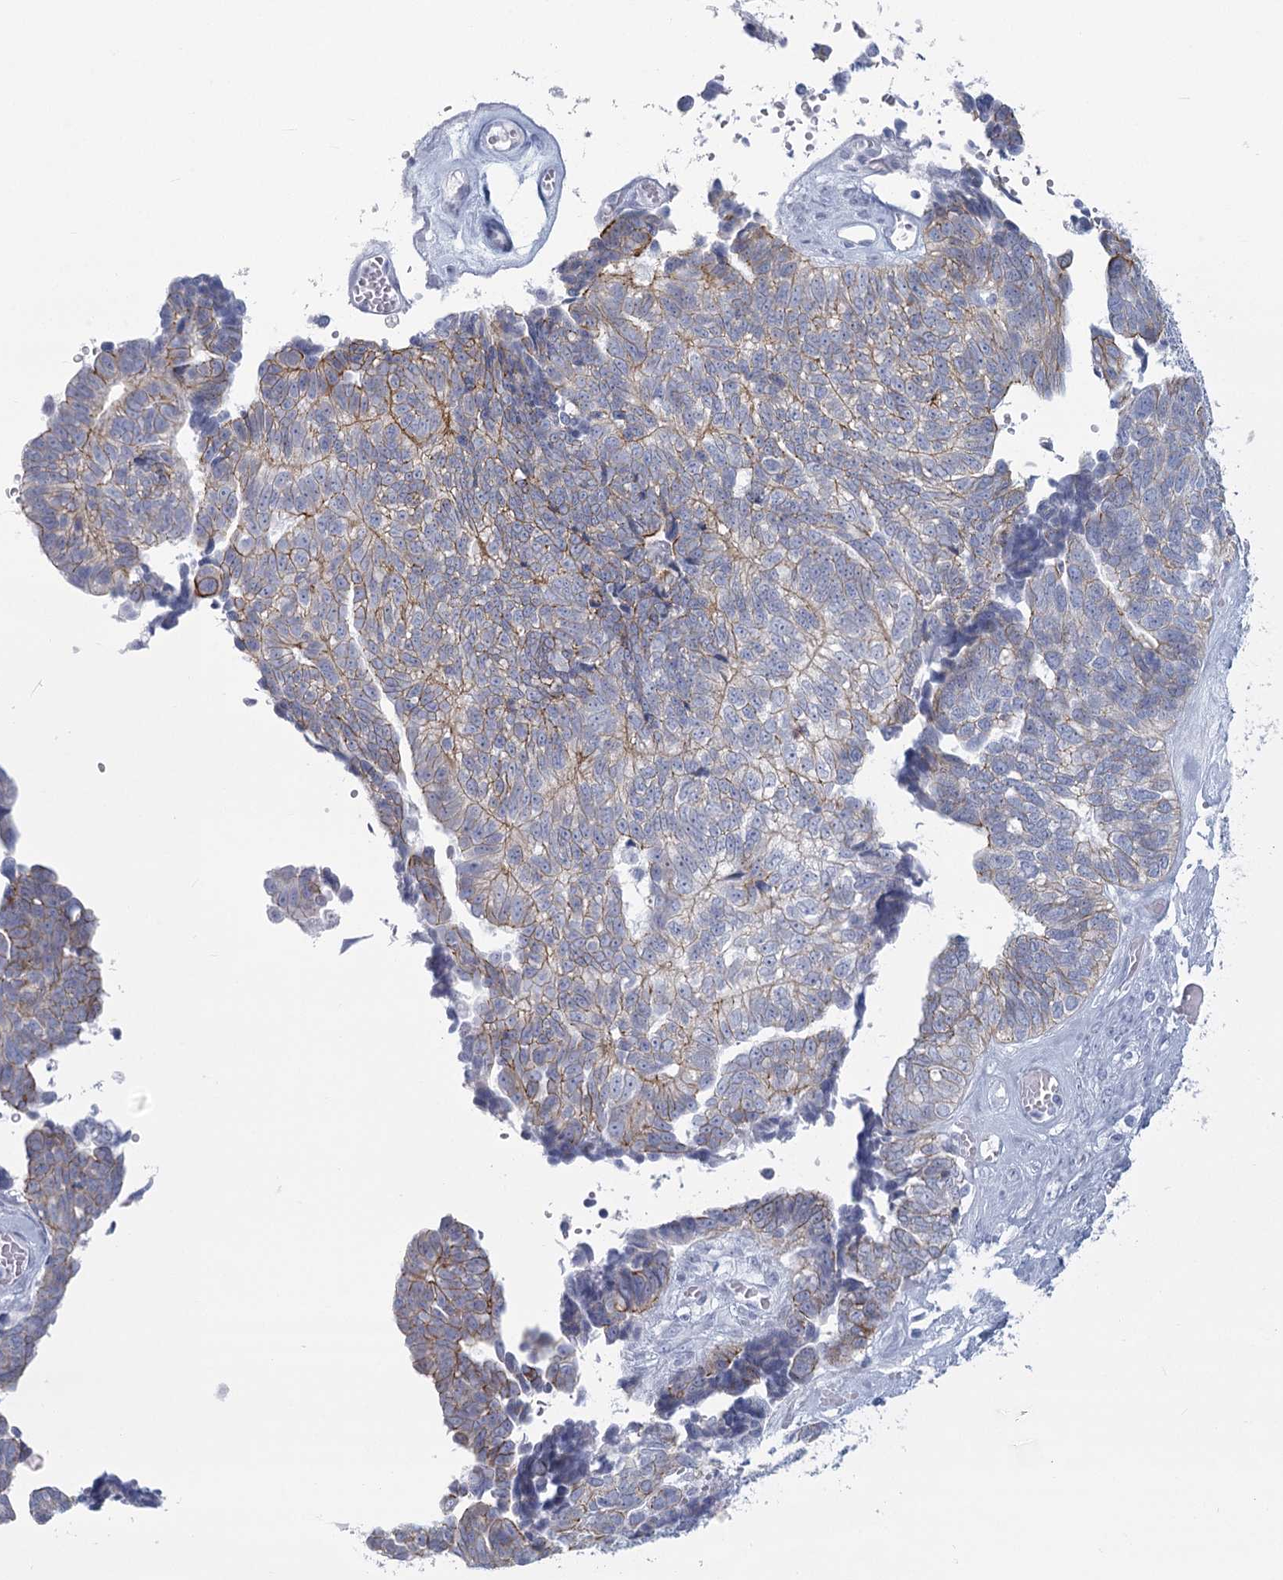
{"staining": {"intensity": "moderate", "quantity": "<25%", "location": "cytoplasmic/membranous"}, "tissue": "ovarian cancer", "cell_type": "Tumor cells", "image_type": "cancer", "snomed": [{"axis": "morphology", "description": "Cystadenocarcinoma, serous, NOS"}, {"axis": "topography", "description": "Ovary"}], "caption": "This micrograph exhibits ovarian cancer (serous cystadenocarcinoma) stained with IHC to label a protein in brown. The cytoplasmic/membranous of tumor cells show moderate positivity for the protein. Nuclei are counter-stained blue.", "gene": "WNT8B", "patient": {"sex": "female", "age": 79}}